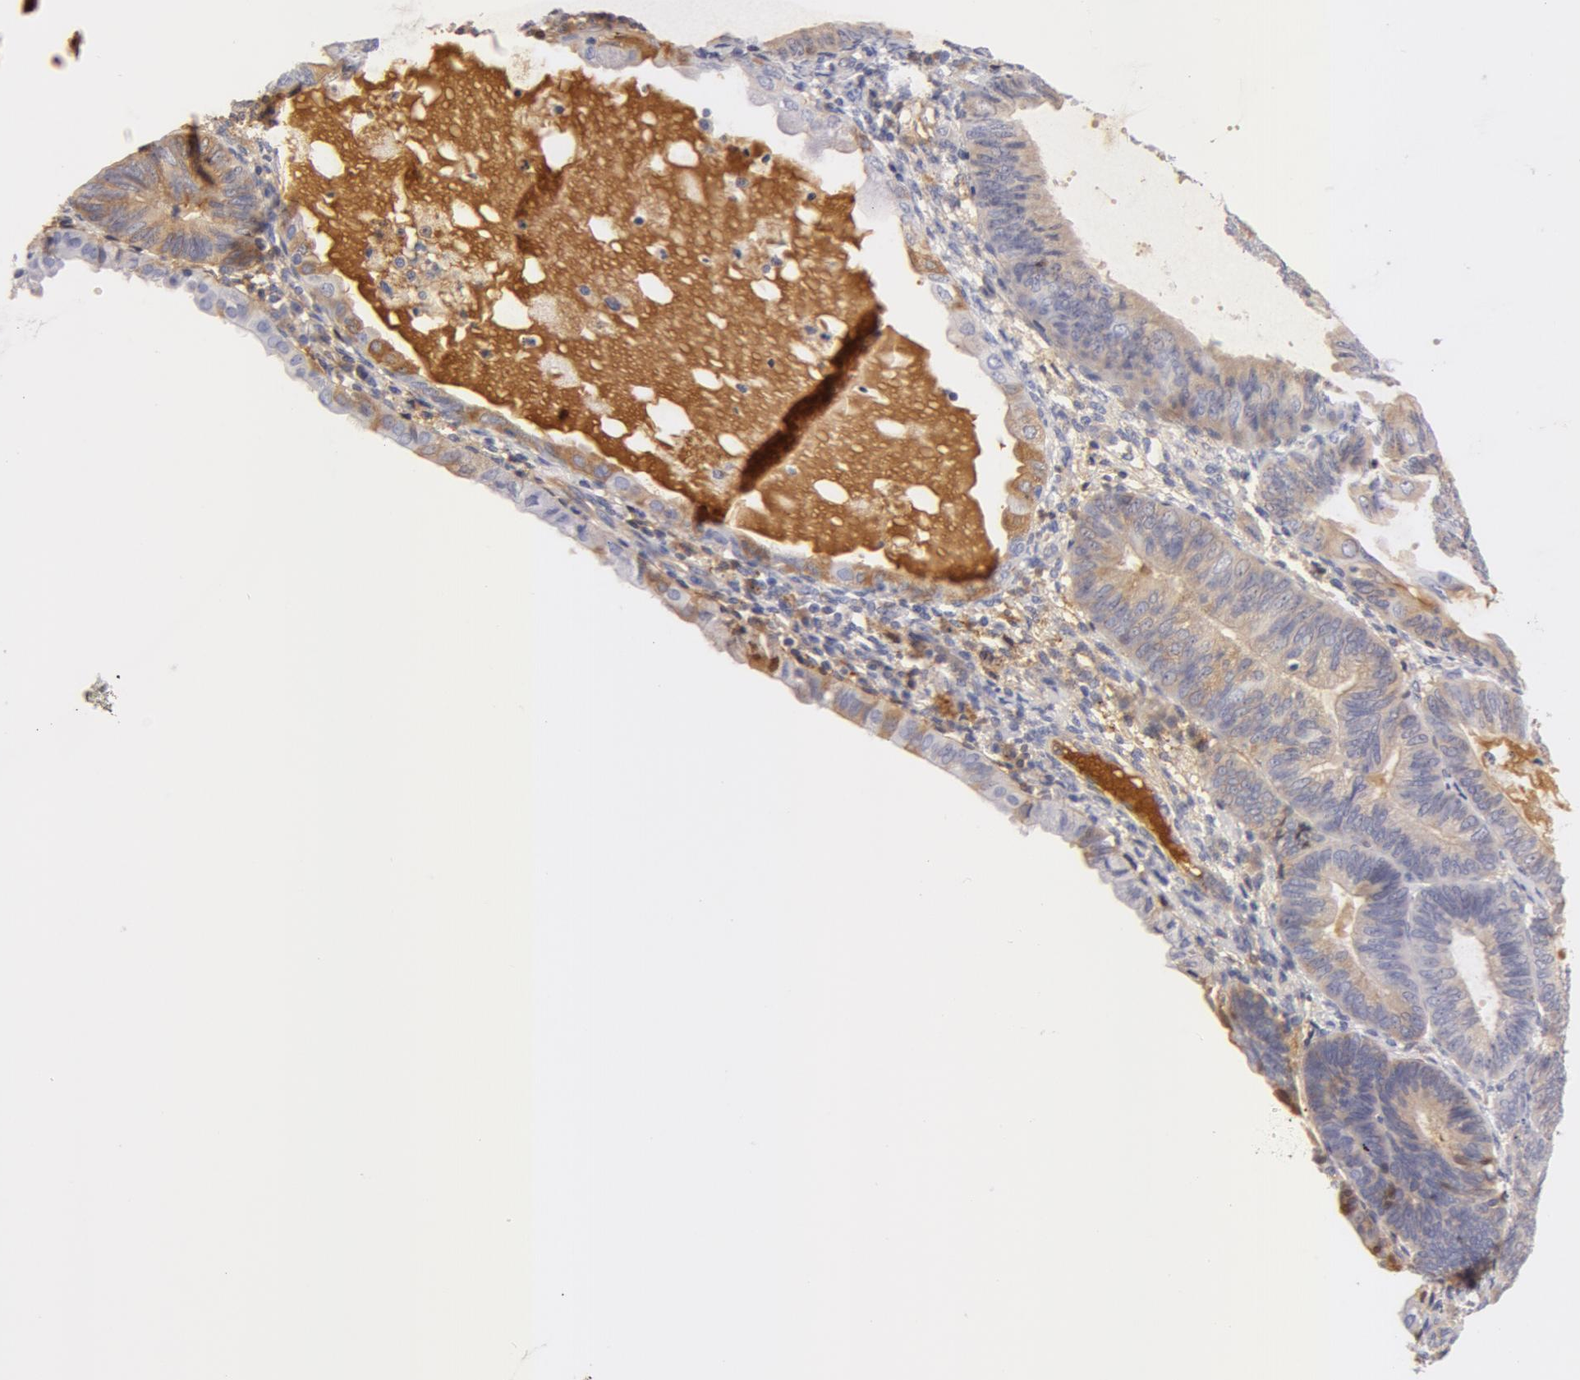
{"staining": {"intensity": "negative", "quantity": "none", "location": "none"}, "tissue": "endometrial cancer", "cell_type": "Tumor cells", "image_type": "cancer", "snomed": [{"axis": "morphology", "description": "Adenocarcinoma, NOS"}, {"axis": "topography", "description": "Endometrium"}], "caption": "This is an IHC image of human adenocarcinoma (endometrial). There is no staining in tumor cells.", "gene": "AHSG", "patient": {"sex": "female", "age": 63}}